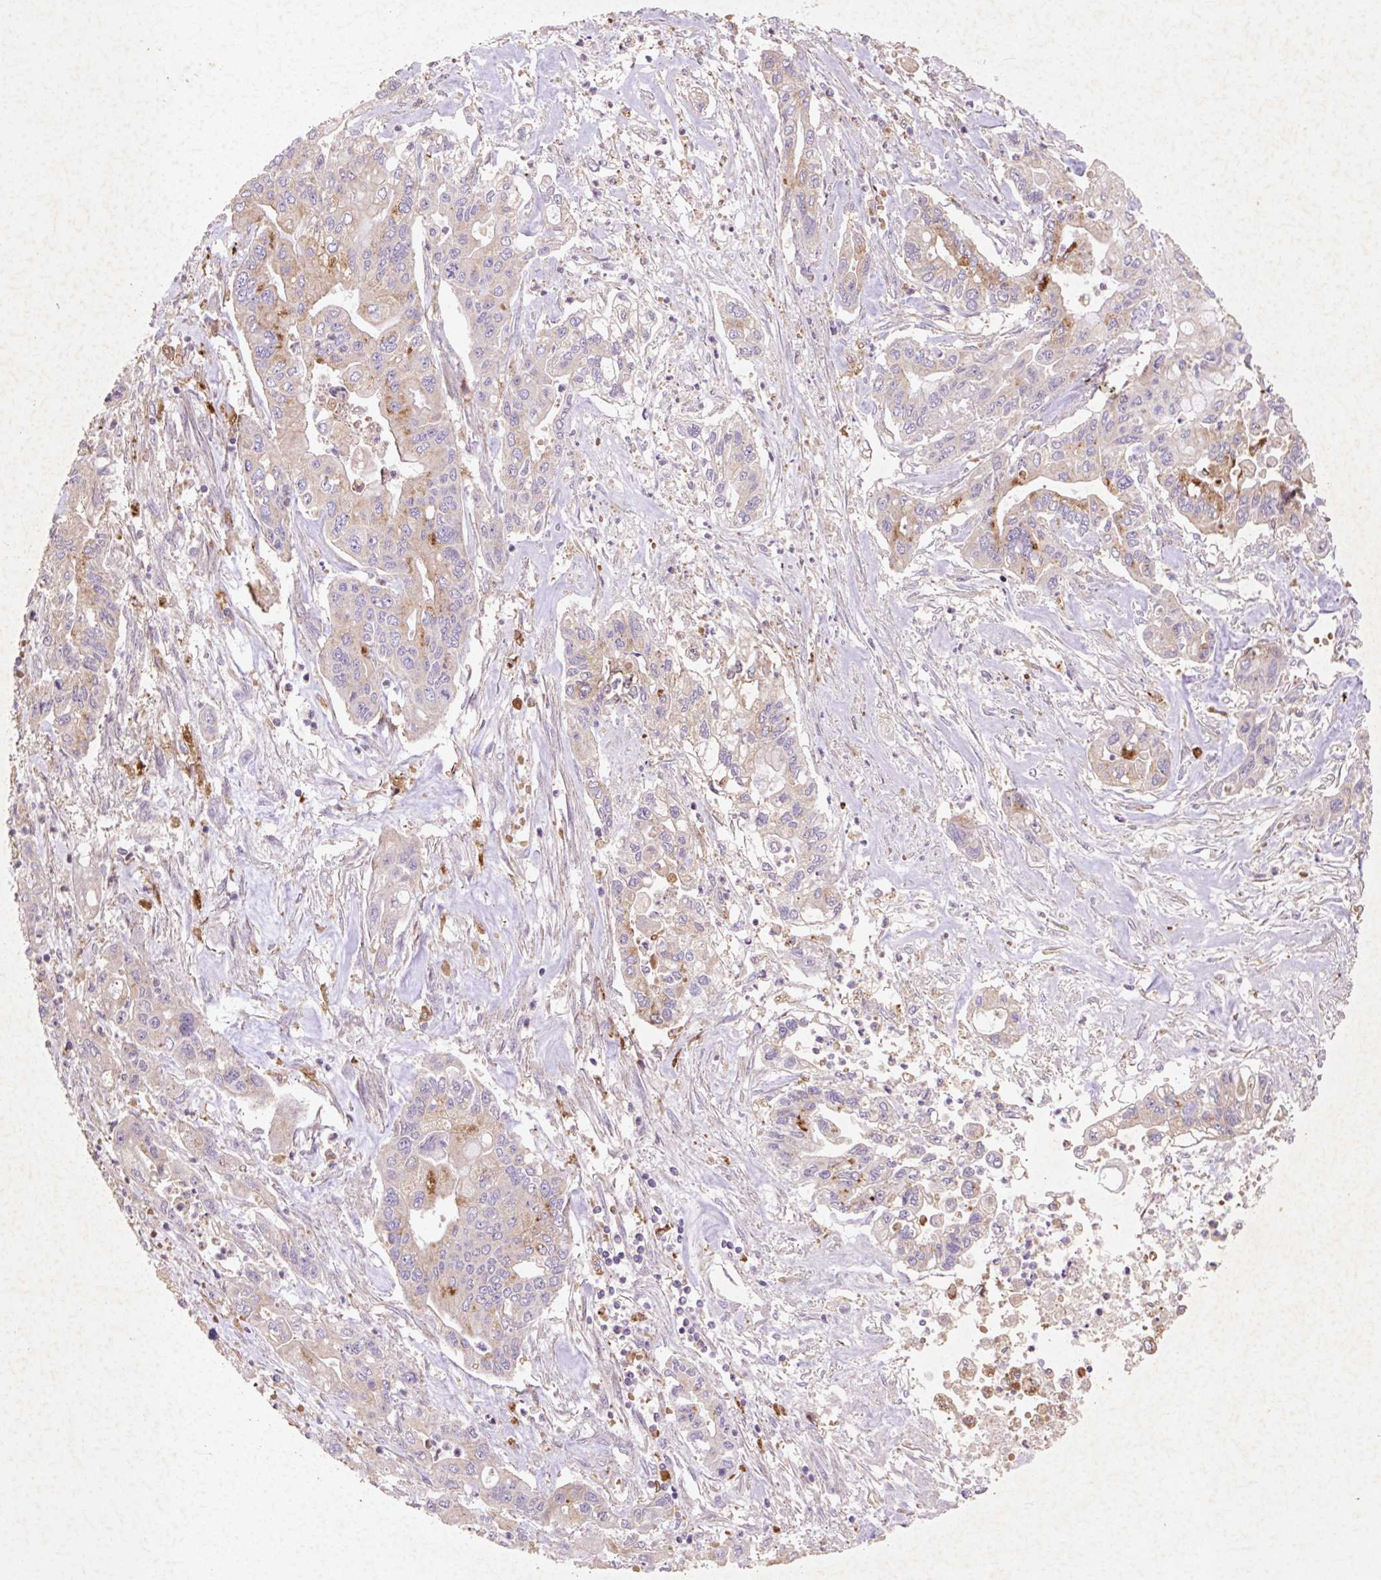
{"staining": {"intensity": "moderate", "quantity": "<25%", "location": "cytoplasmic/membranous"}, "tissue": "pancreatic cancer", "cell_type": "Tumor cells", "image_type": "cancer", "snomed": [{"axis": "morphology", "description": "Adenocarcinoma, NOS"}, {"axis": "topography", "description": "Pancreas"}], "caption": "The immunohistochemical stain highlights moderate cytoplasmic/membranous positivity in tumor cells of pancreatic cancer tissue.", "gene": "HEXA", "patient": {"sex": "male", "age": 62}}